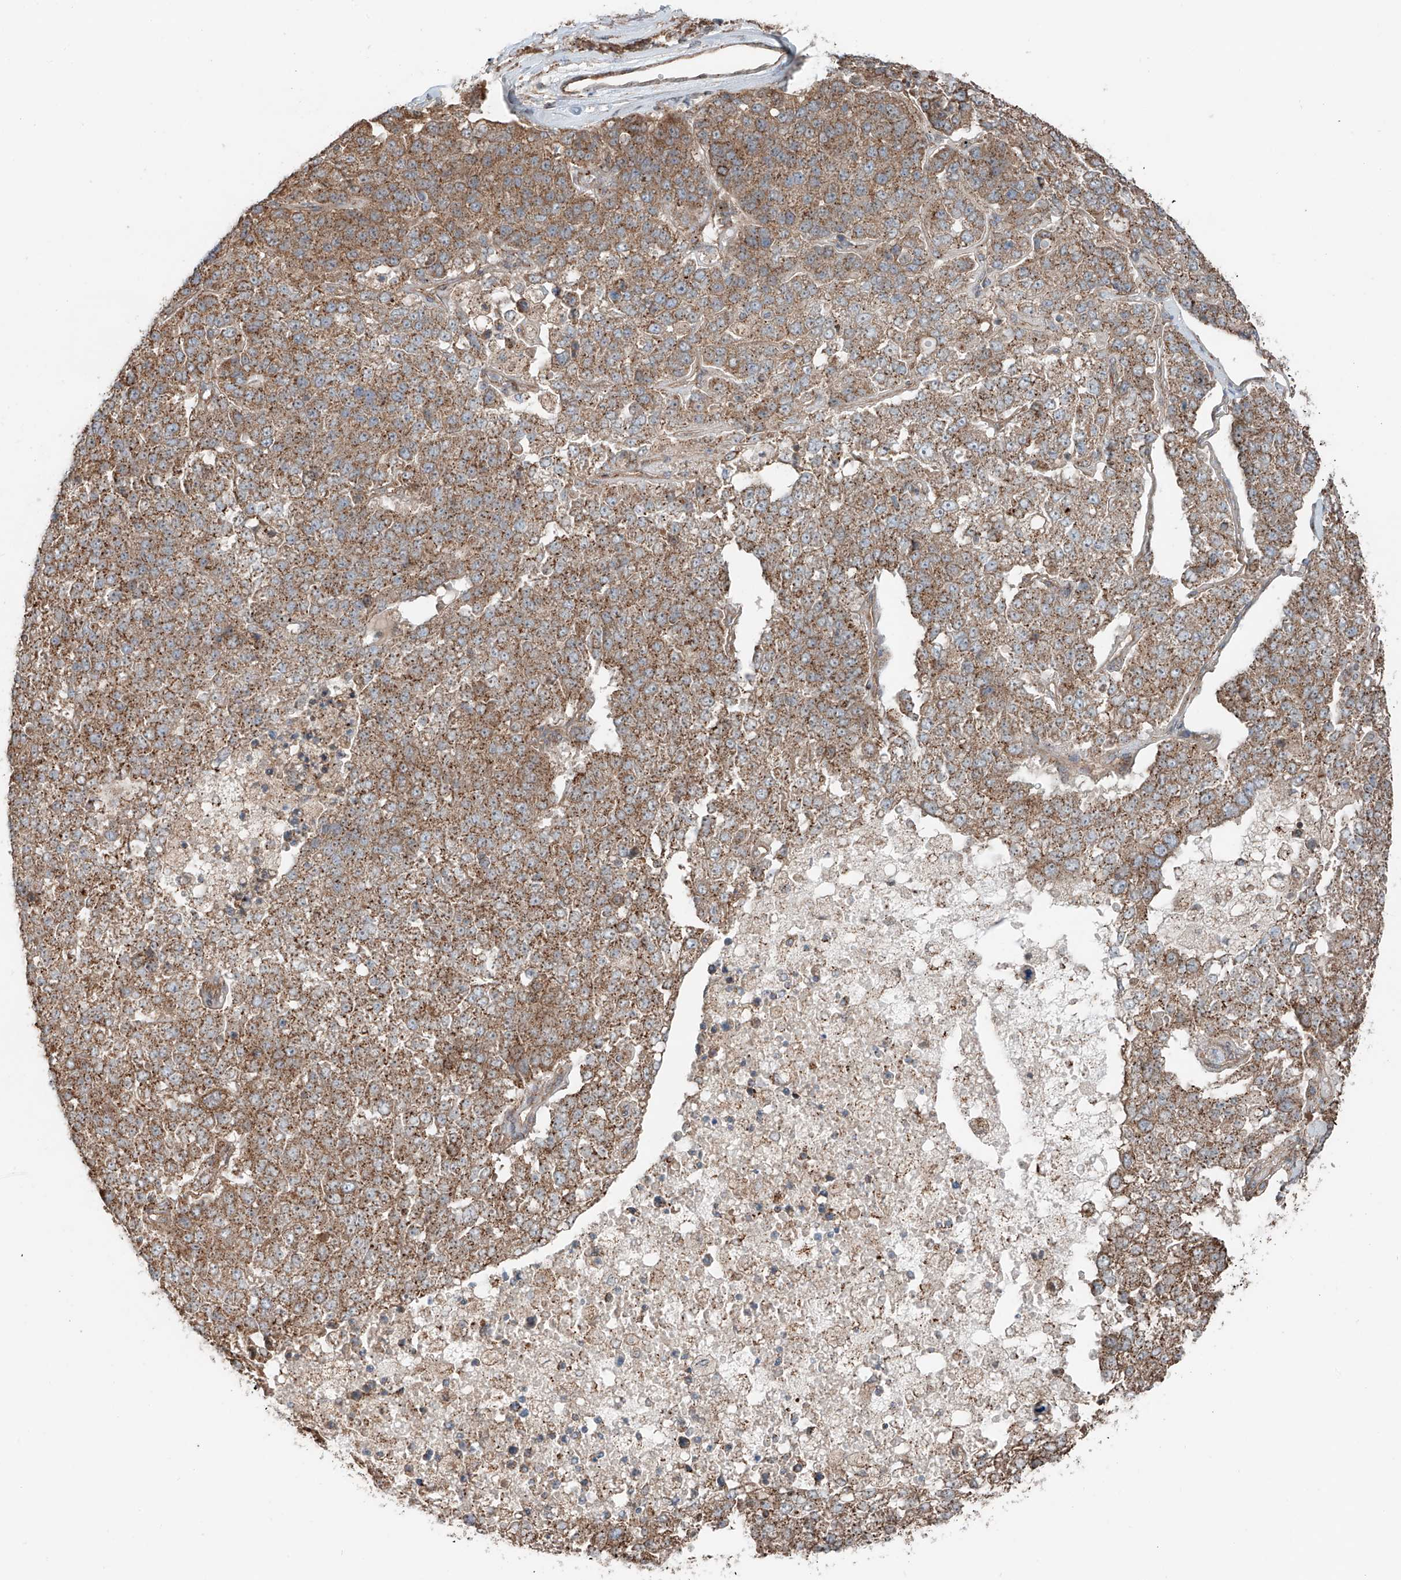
{"staining": {"intensity": "moderate", "quantity": ">75%", "location": "cytoplasmic/membranous"}, "tissue": "pancreatic cancer", "cell_type": "Tumor cells", "image_type": "cancer", "snomed": [{"axis": "morphology", "description": "Adenocarcinoma, NOS"}, {"axis": "topography", "description": "Pancreas"}], "caption": "This histopathology image exhibits pancreatic cancer (adenocarcinoma) stained with immunohistochemistry (IHC) to label a protein in brown. The cytoplasmic/membranous of tumor cells show moderate positivity for the protein. Nuclei are counter-stained blue.", "gene": "CEP162", "patient": {"sex": "female", "age": 61}}